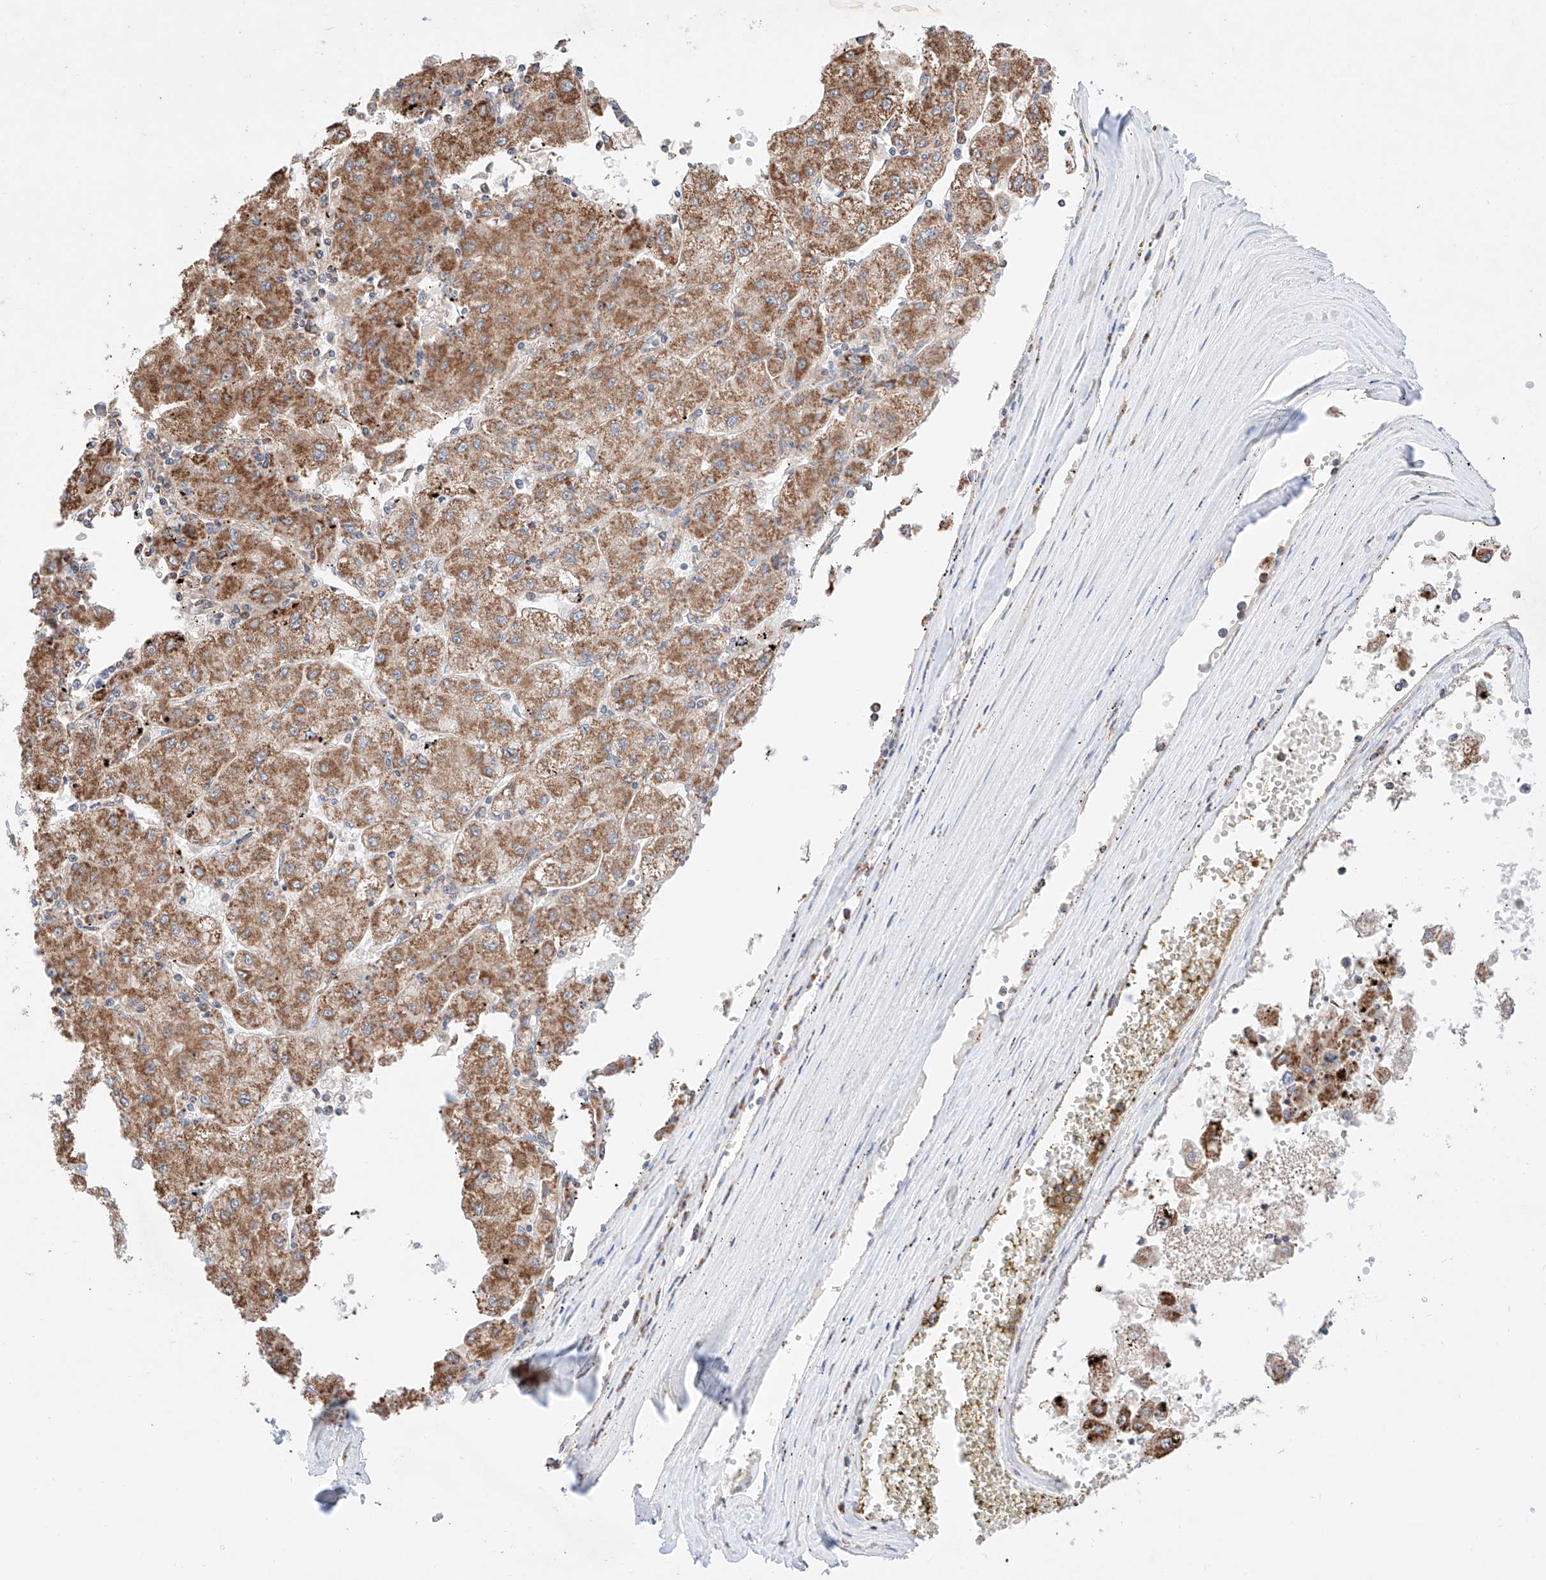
{"staining": {"intensity": "moderate", "quantity": ">75%", "location": "cytoplasmic/membranous"}, "tissue": "liver cancer", "cell_type": "Tumor cells", "image_type": "cancer", "snomed": [{"axis": "morphology", "description": "Carcinoma, Hepatocellular, NOS"}, {"axis": "topography", "description": "Liver"}], "caption": "About >75% of tumor cells in liver cancer show moderate cytoplasmic/membranous protein staining as visualized by brown immunohistochemical staining.", "gene": "KTI12", "patient": {"sex": "male", "age": 72}}